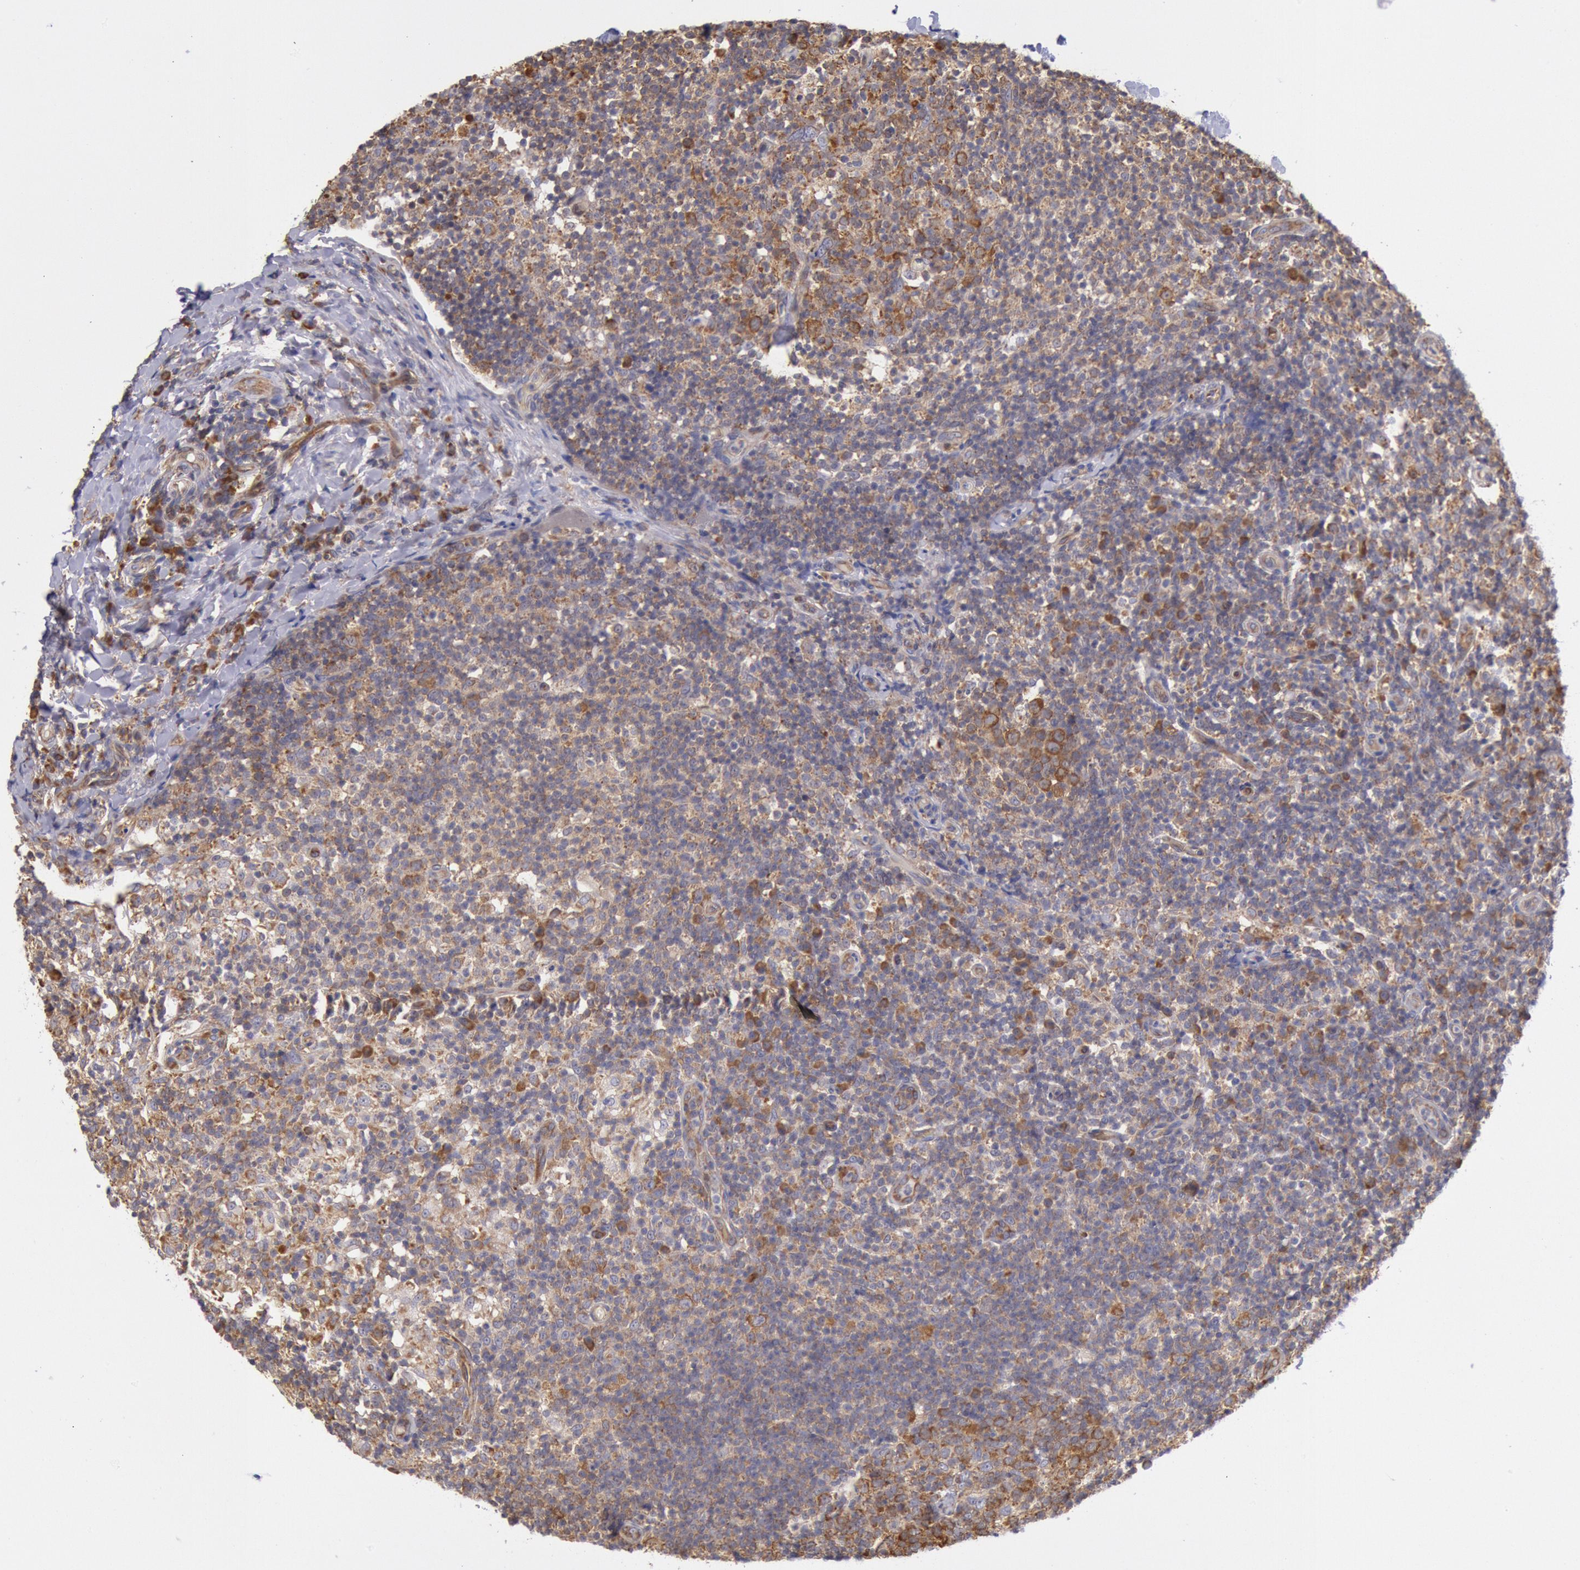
{"staining": {"intensity": "moderate", "quantity": ">75%", "location": "cytoplasmic/membranous"}, "tissue": "lymph node", "cell_type": "Germinal center cells", "image_type": "normal", "snomed": [{"axis": "morphology", "description": "Normal tissue, NOS"}, {"axis": "morphology", "description": "Inflammation, NOS"}, {"axis": "topography", "description": "Lymph node"}], "caption": "This image displays unremarkable lymph node stained with IHC to label a protein in brown. The cytoplasmic/membranous of germinal center cells show moderate positivity for the protein. Nuclei are counter-stained blue.", "gene": "DRG1", "patient": {"sex": "male", "age": 46}}